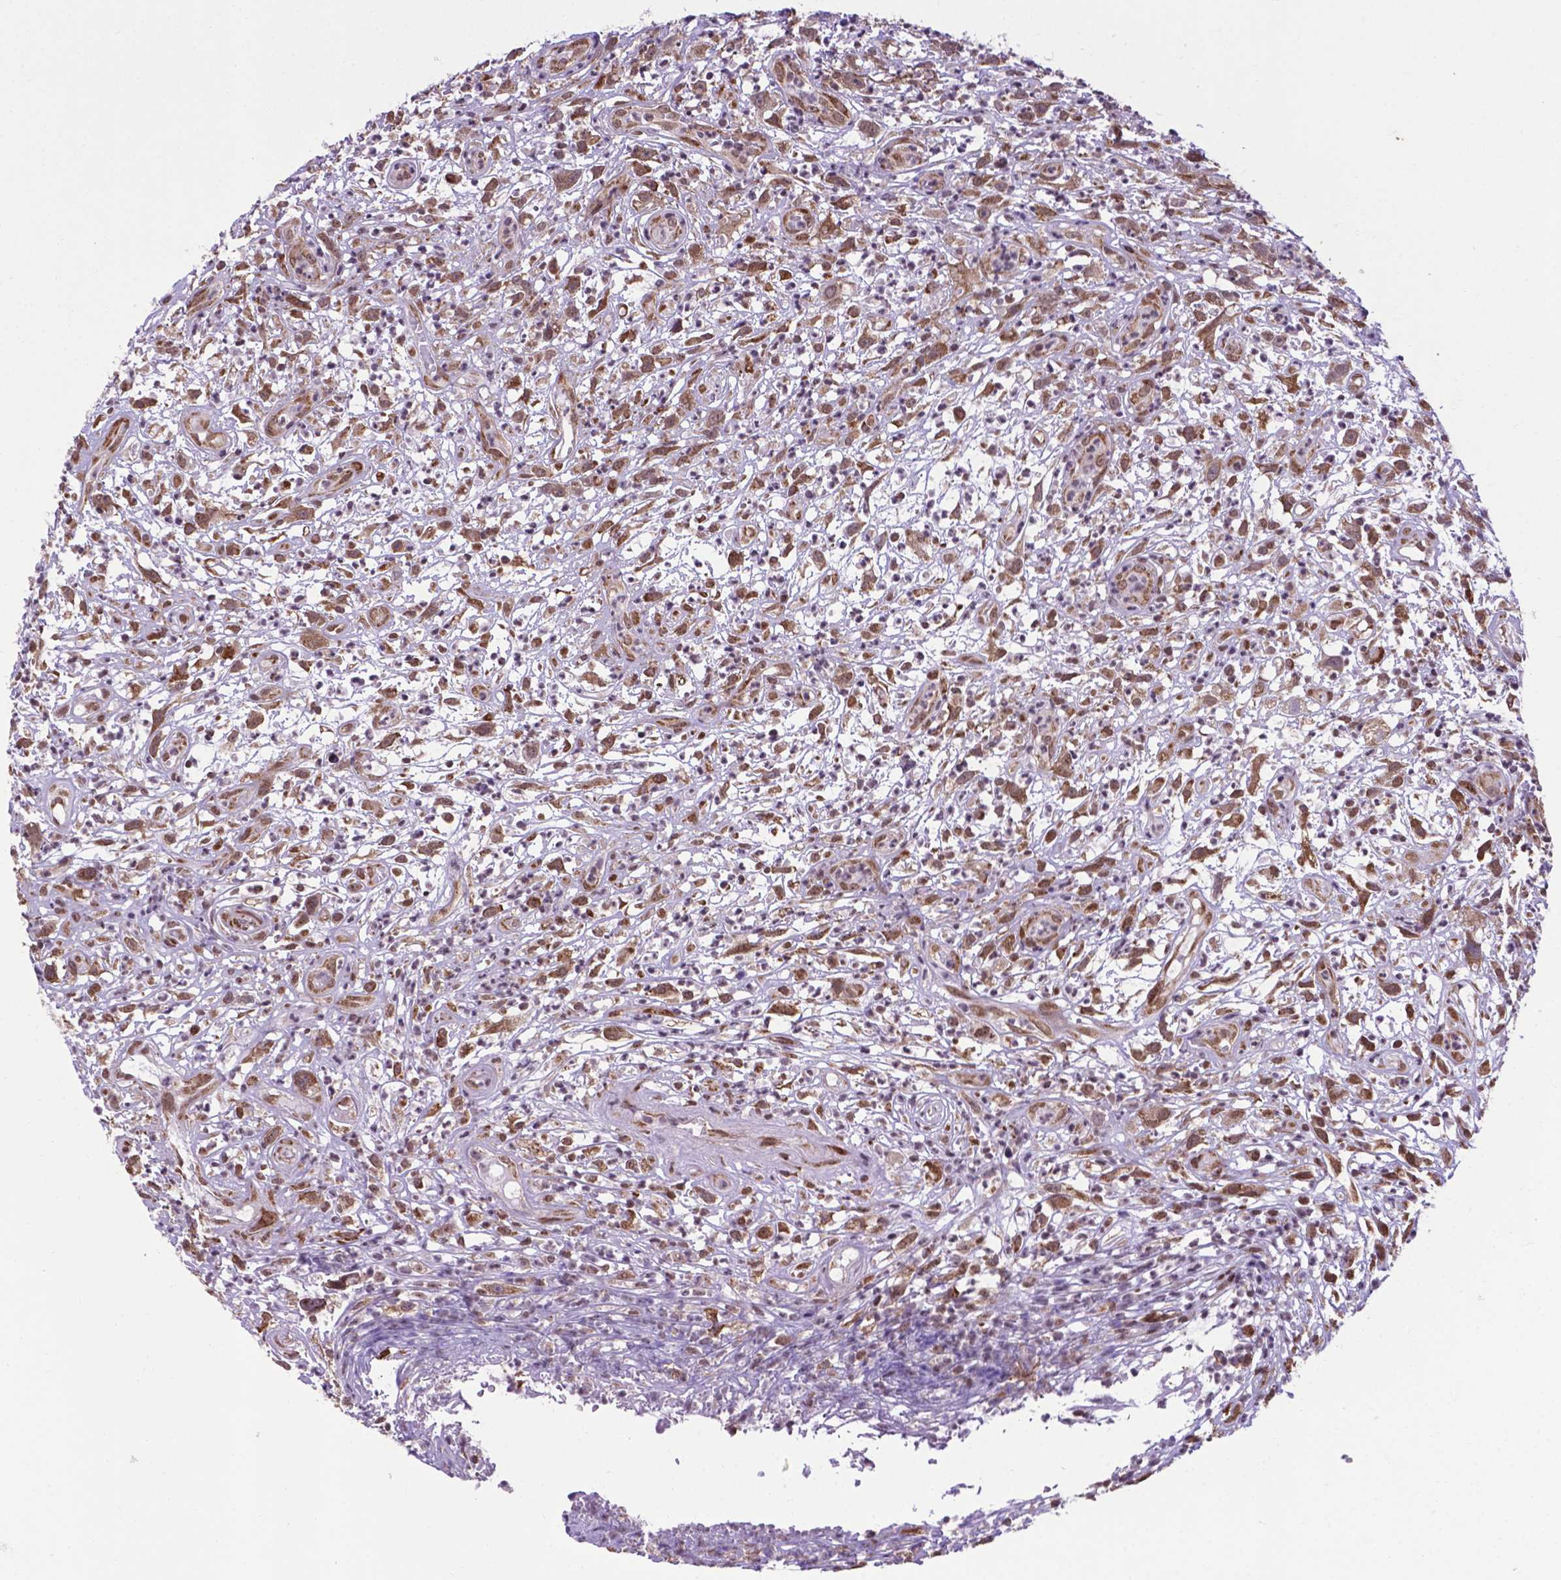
{"staining": {"intensity": "moderate", "quantity": ">75%", "location": "cytoplasmic/membranous"}, "tissue": "head and neck cancer", "cell_type": "Tumor cells", "image_type": "cancer", "snomed": [{"axis": "morphology", "description": "Squamous cell carcinoma, NOS"}, {"axis": "topography", "description": "Head-Neck"}], "caption": "Head and neck squamous cell carcinoma was stained to show a protein in brown. There is medium levels of moderate cytoplasmic/membranous expression in approximately >75% of tumor cells.", "gene": "WDR83OS", "patient": {"sex": "male", "age": 65}}